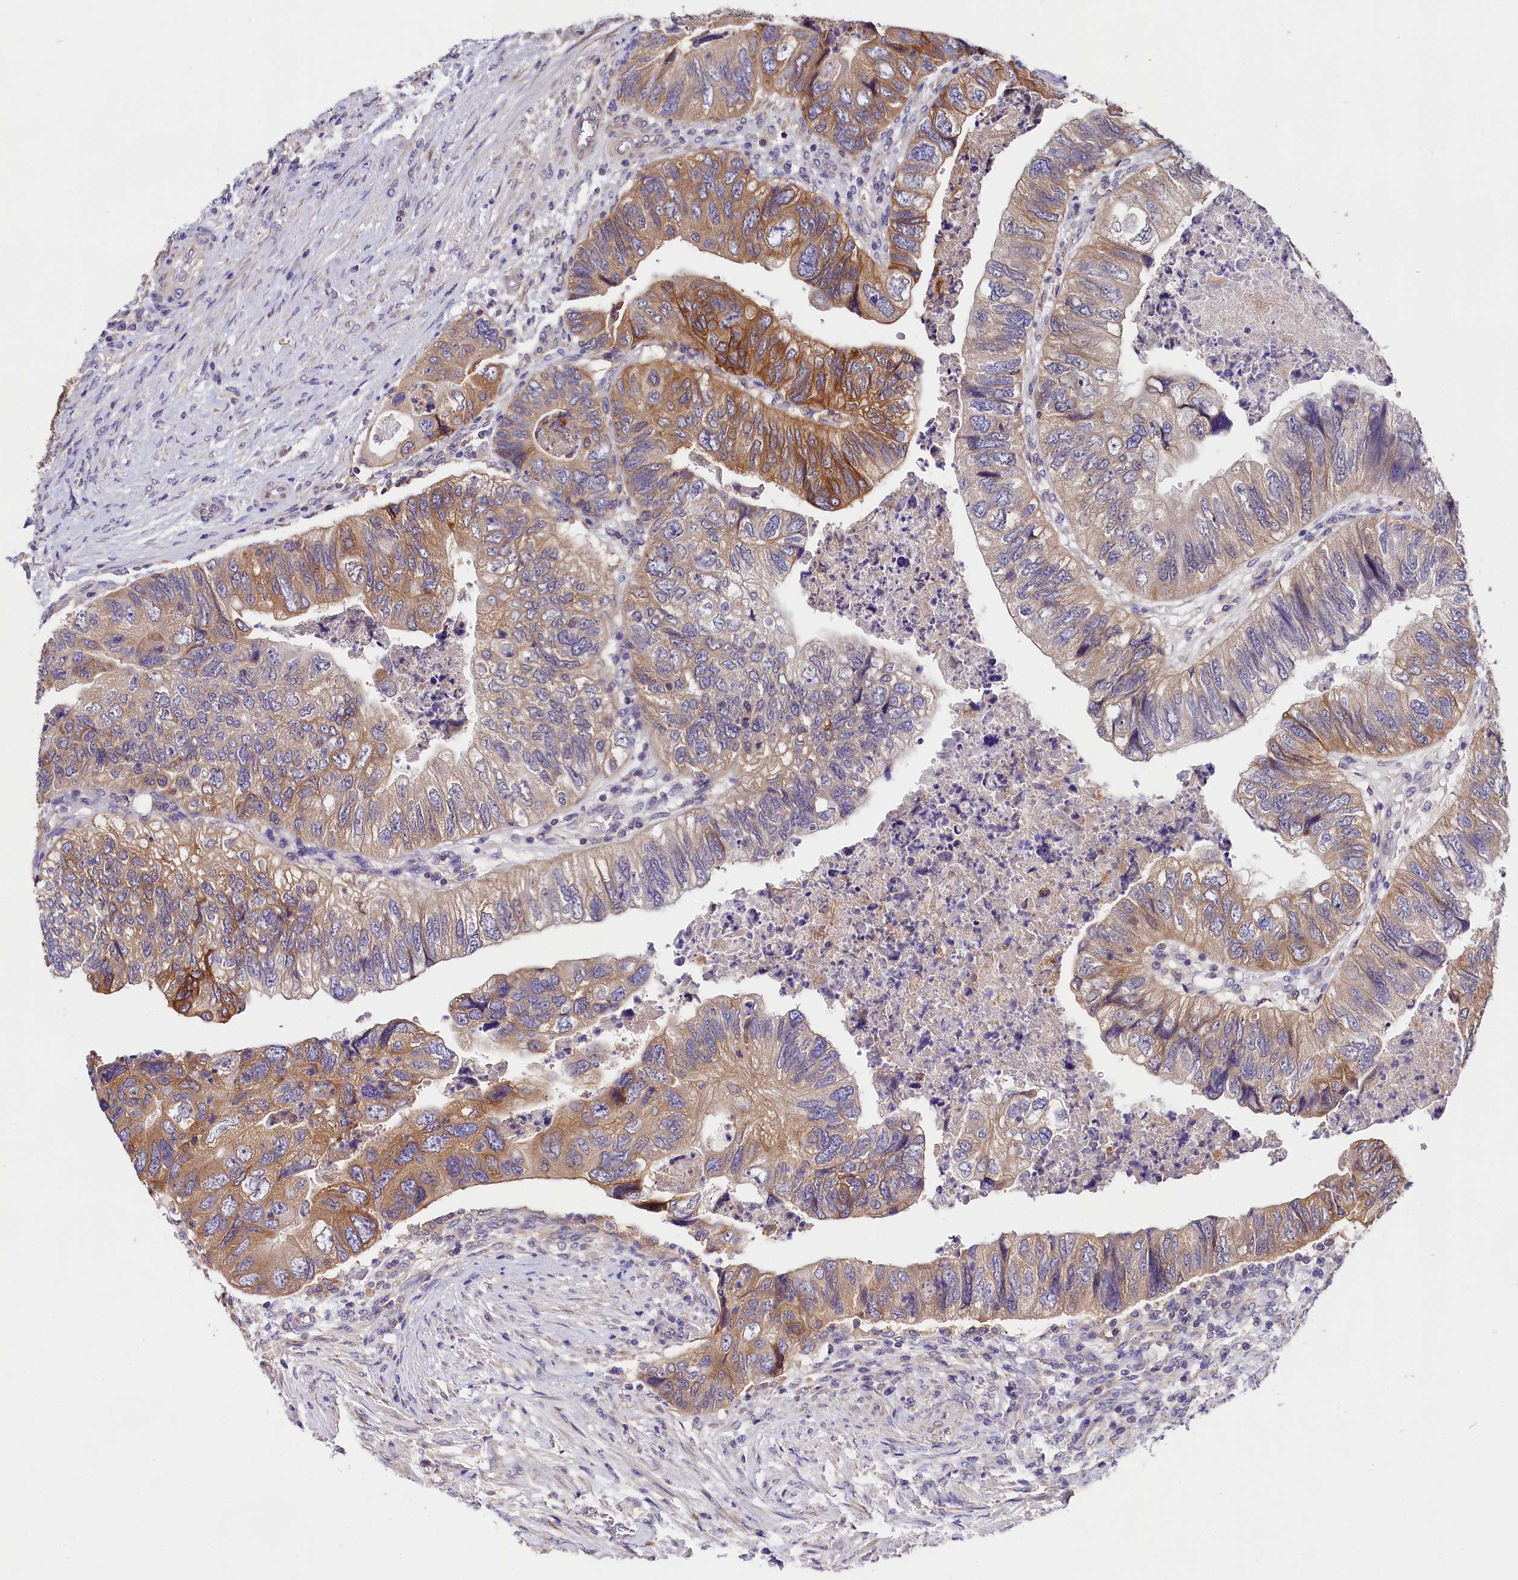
{"staining": {"intensity": "moderate", "quantity": "25%-75%", "location": "cytoplasmic/membranous"}, "tissue": "colorectal cancer", "cell_type": "Tumor cells", "image_type": "cancer", "snomed": [{"axis": "morphology", "description": "Adenocarcinoma, NOS"}, {"axis": "topography", "description": "Rectum"}], "caption": "Immunohistochemical staining of human colorectal cancer (adenocarcinoma) exhibits medium levels of moderate cytoplasmic/membranous expression in about 25%-75% of tumor cells.", "gene": "OAS3", "patient": {"sex": "male", "age": 63}}